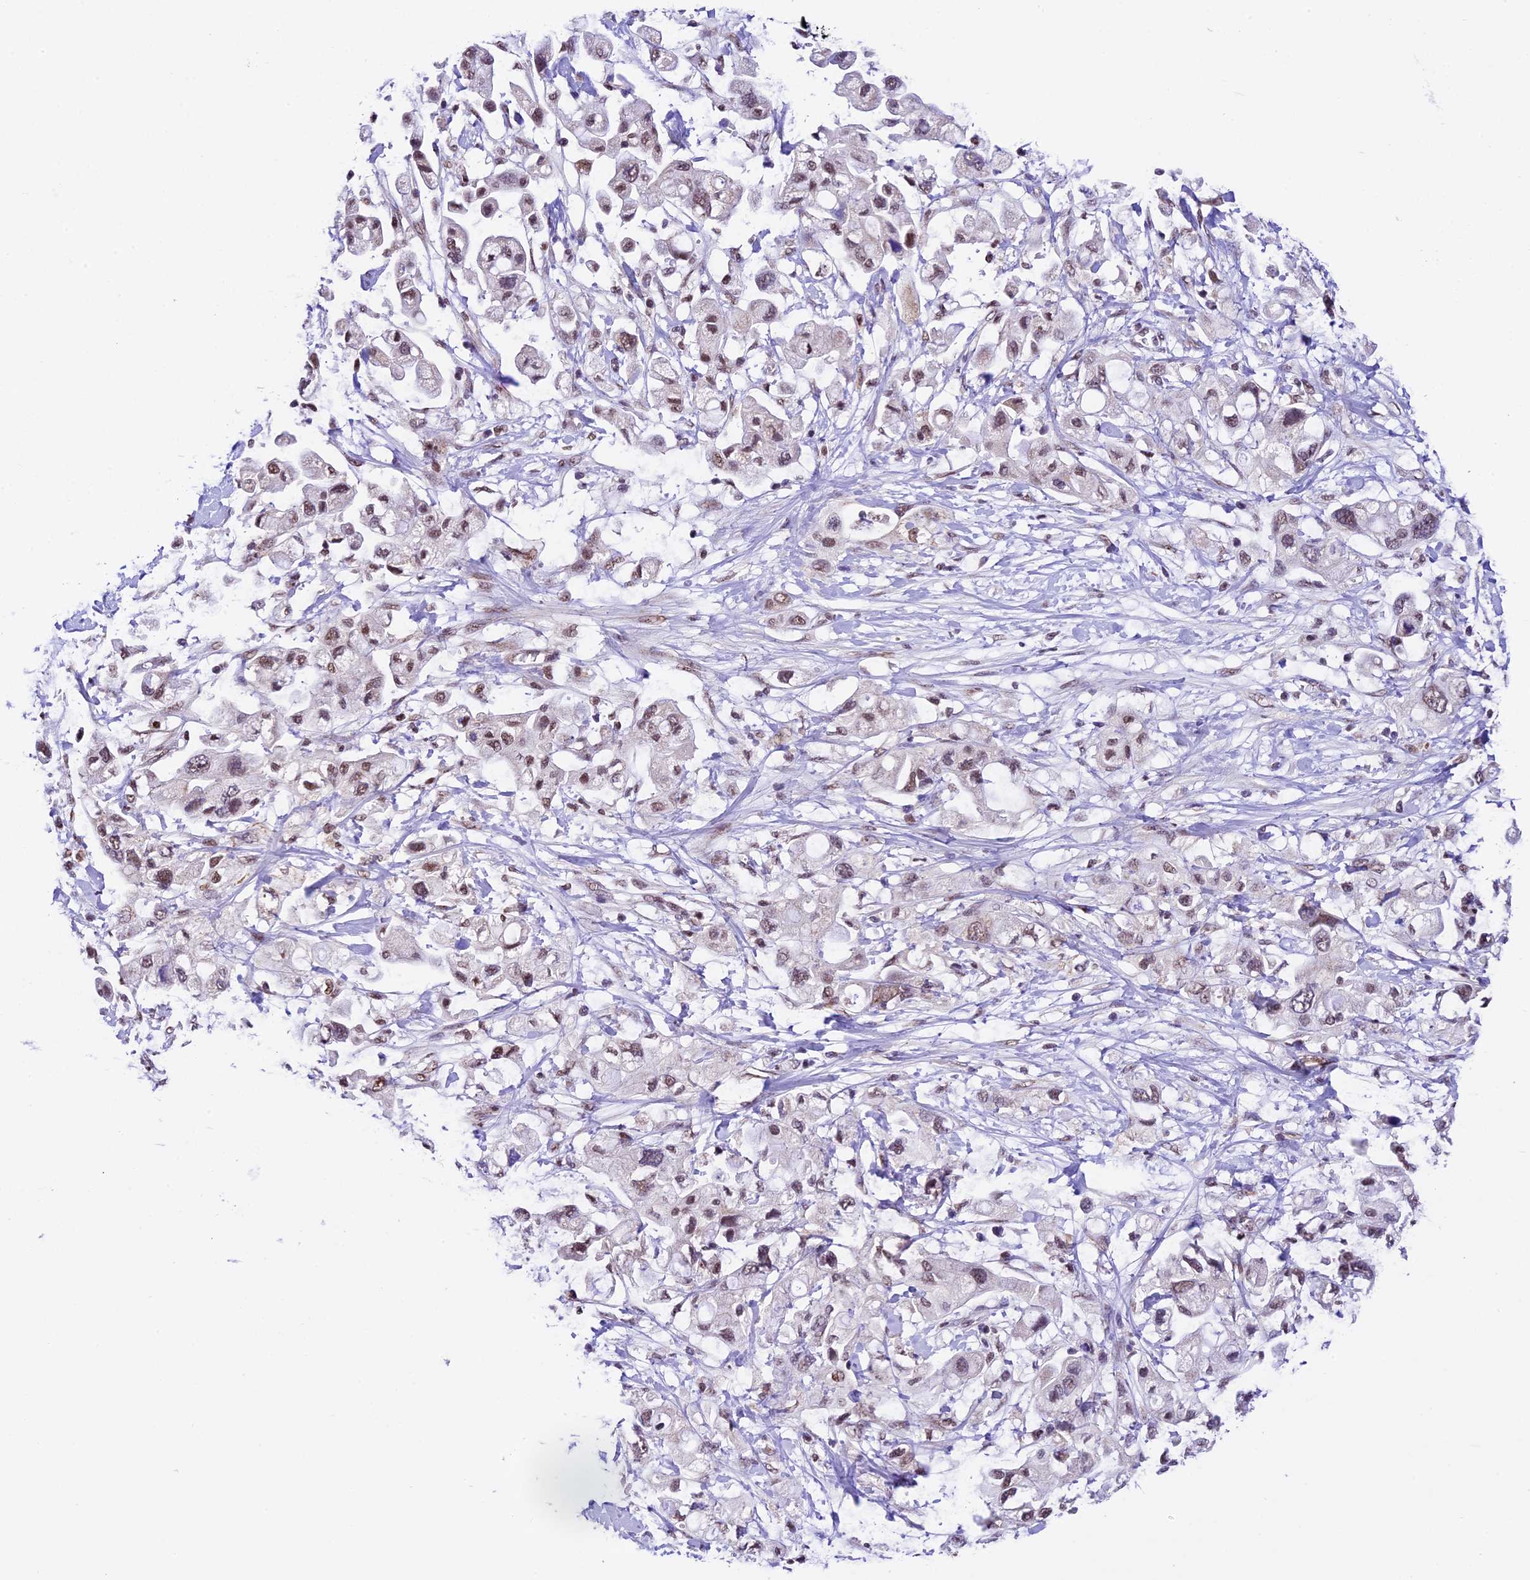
{"staining": {"intensity": "moderate", "quantity": ">75%", "location": "nuclear"}, "tissue": "pancreatic cancer", "cell_type": "Tumor cells", "image_type": "cancer", "snomed": [{"axis": "morphology", "description": "Adenocarcinoma, NOS"}, {"axis": "topography", "description": "Pancreas"}], "caption": "Brown immunohistochemical staining in human pancreatic adenocarcinoma reveals moderate nuclear expression in approximately >75% of tumor cells.", "gene": "CARS2", "patient": {"sex": "female", "age": 56}}